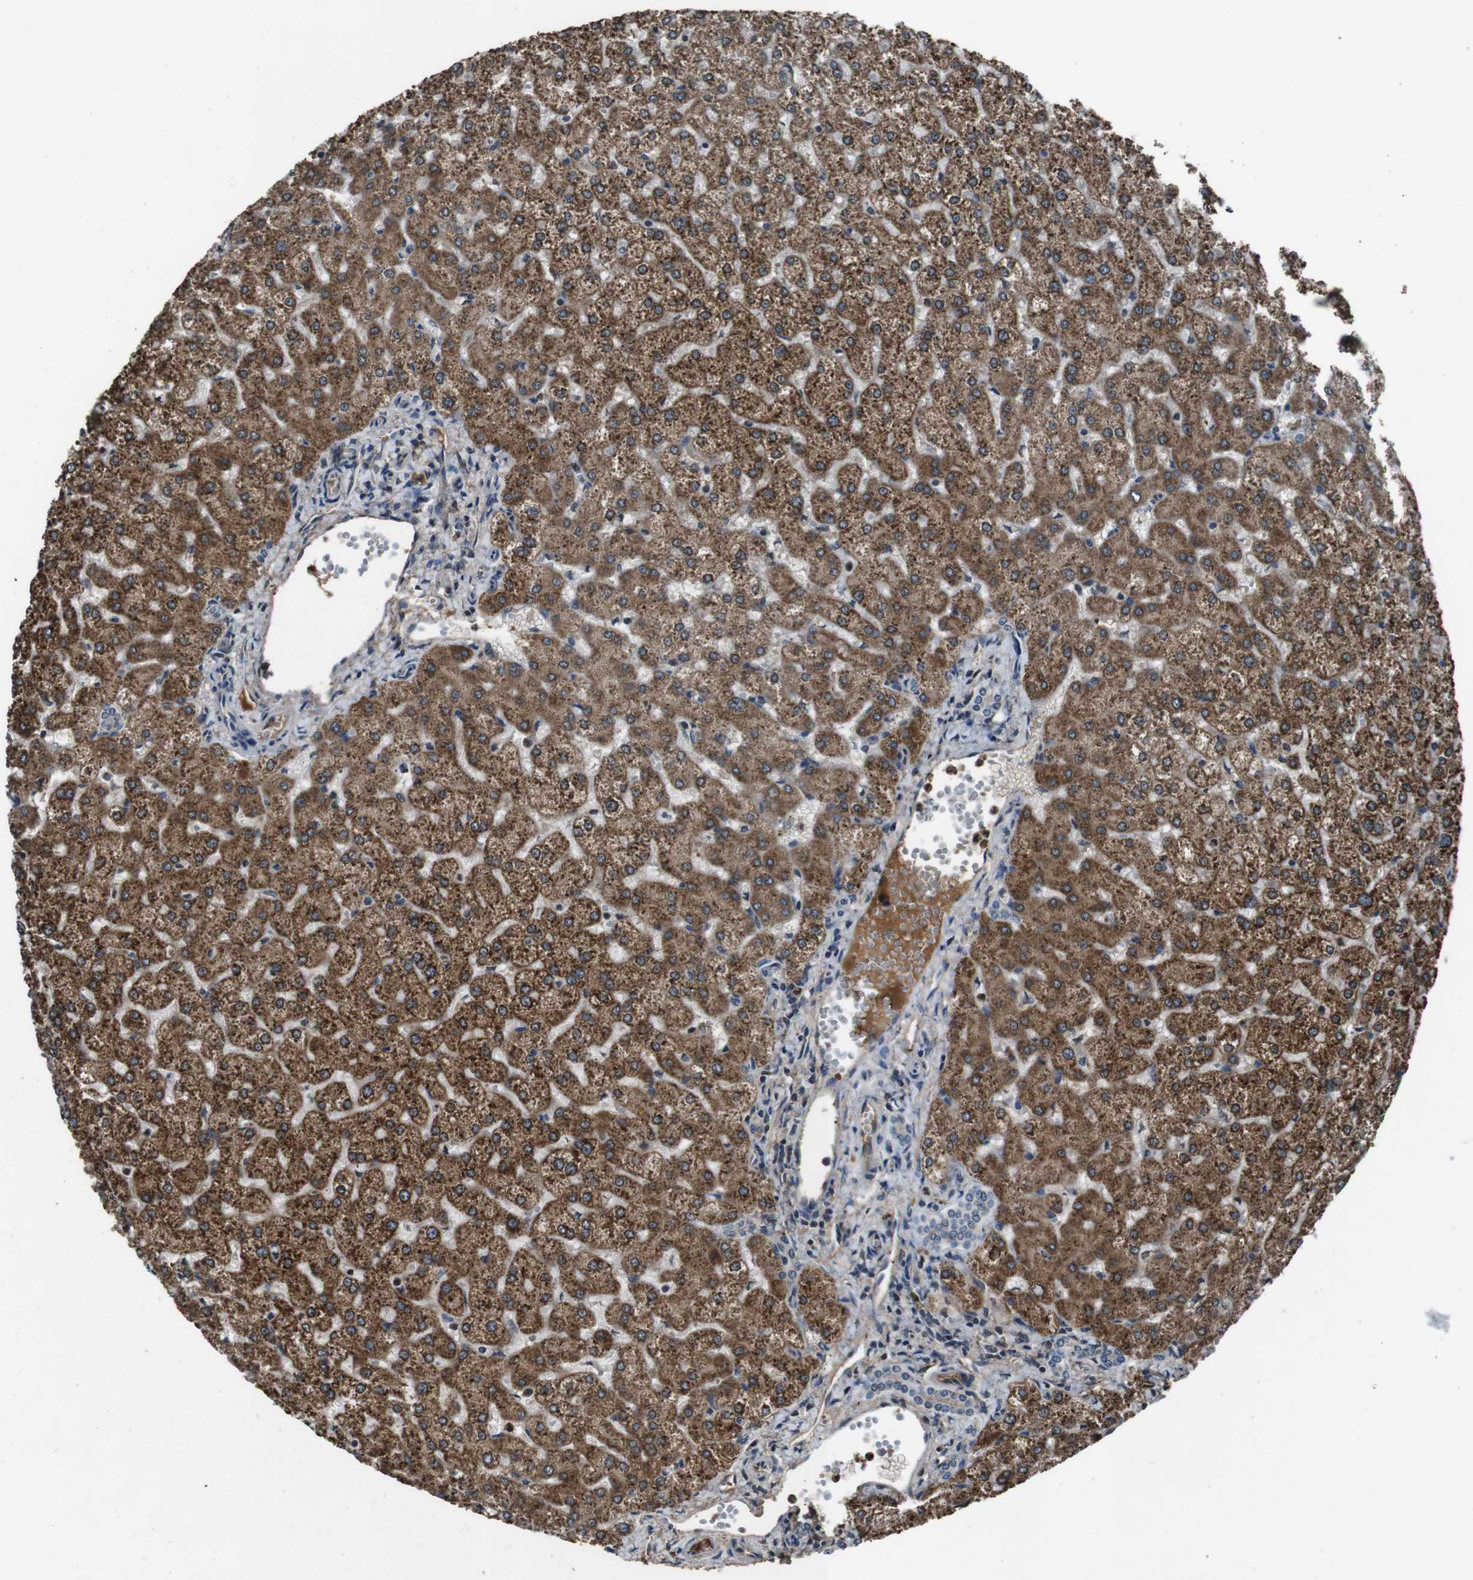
{"staining": {"intensity": "negative", "quantity": "none", "location": "none"}, "tissue": "liver", "cell_type": "Cholangiocytes", "image_type": "normal", "snomed": [{"axis": "morphology", "description": "Normal tissue, NOS"}, {"axis": "topography", "description": "Liver"}], "caption": "Immunohistochemistry (IHC) micrograph of normal liver: human liver stained with DAB (3,3'-diaminobenzidine) exhibits no significant protein staining in cholangiocytes.", "gene": "UGT1A6", "patient": {"sex": "female", "age": 32}}